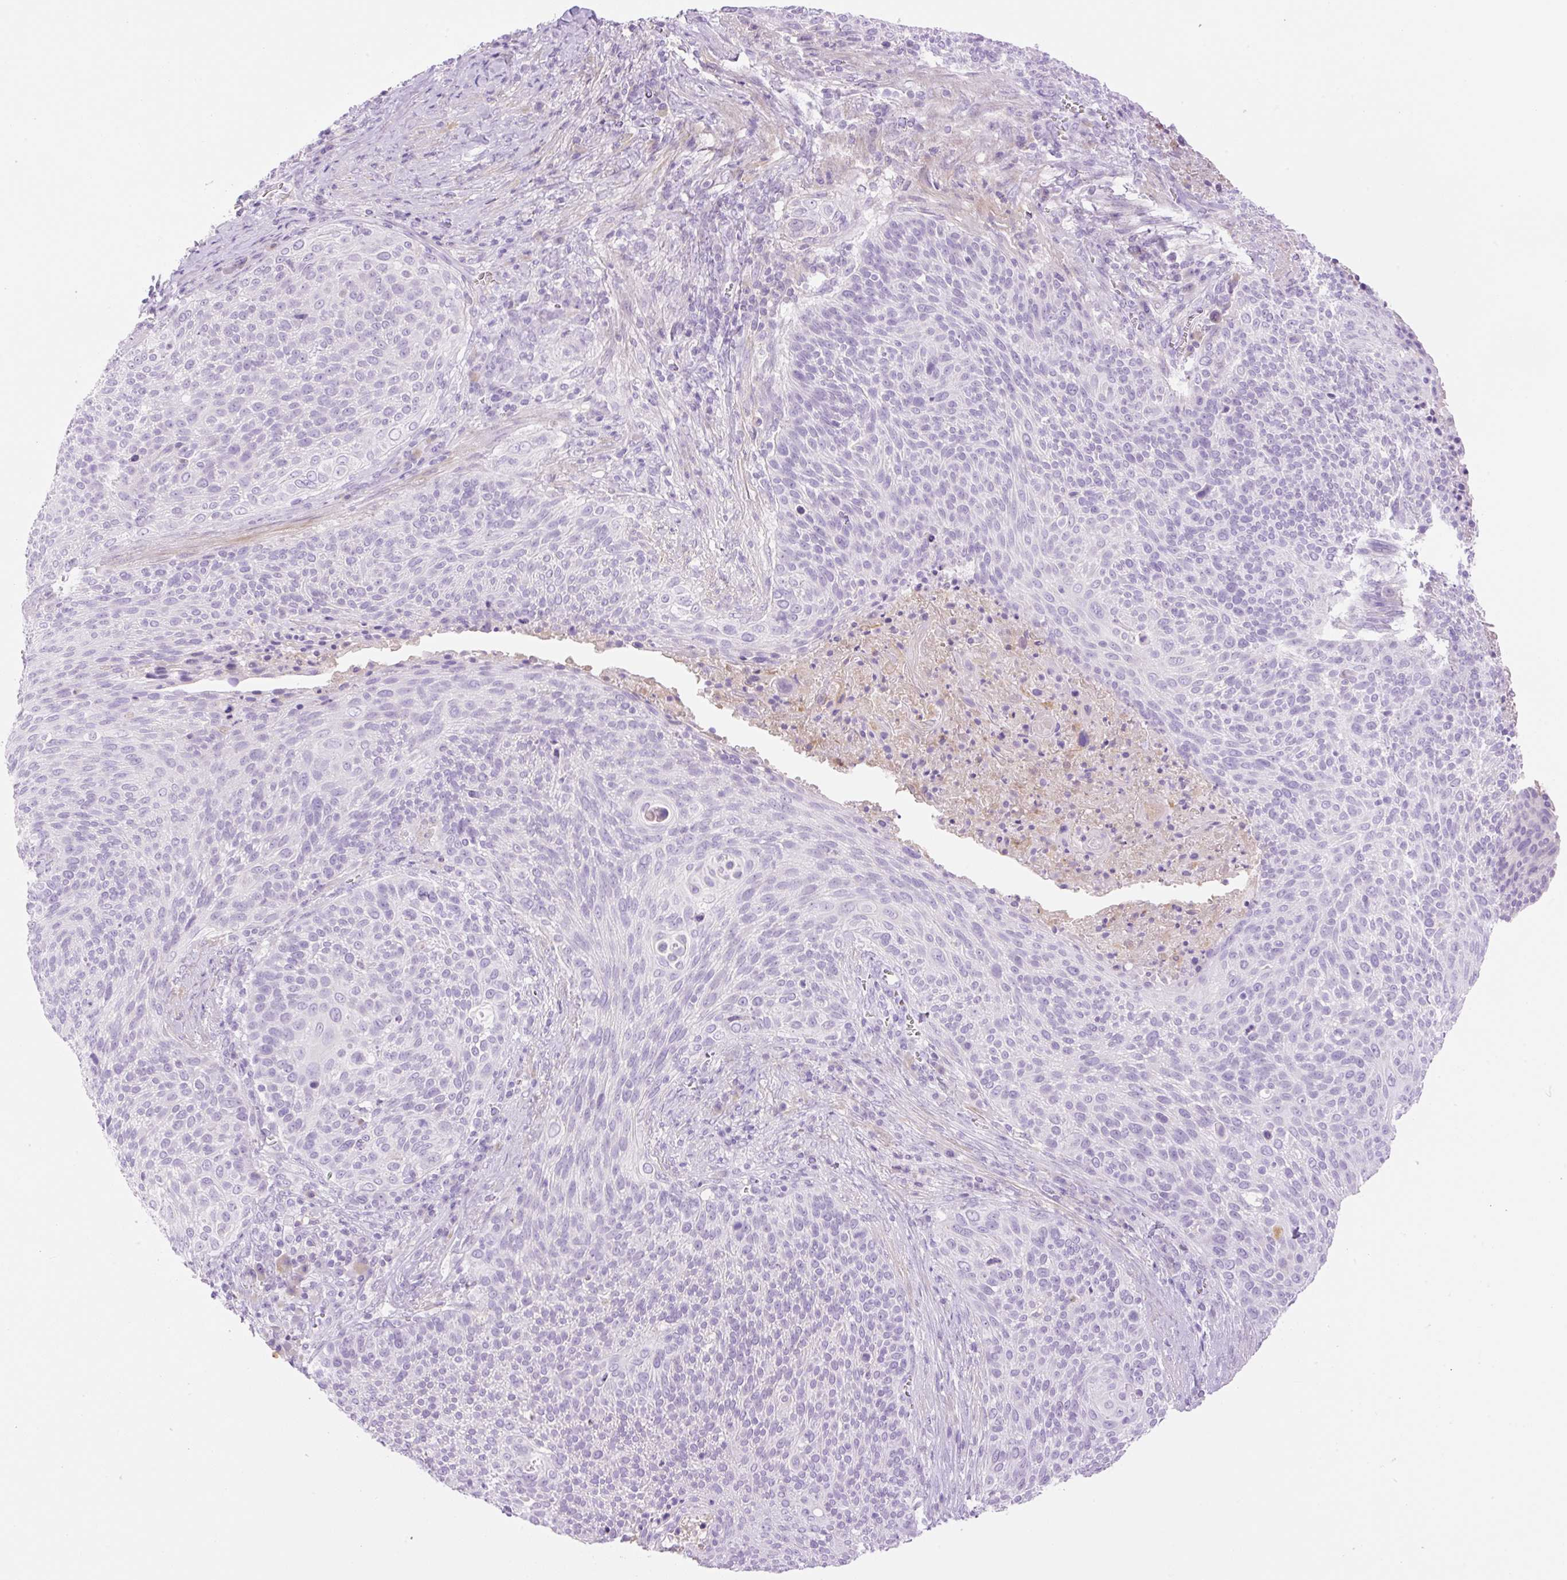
{"staining": {"intensity": "negative", "quantity": "none", "location": "none"}, "tissue": "cervical cancer", "cell_type": "Tumor cells", "image_type": "cancer", "snomed": [{"axis": "morphology", "description": "Squamous cell carcinoma, NOS"}, {"axis": "topography", "description": "Cervix"}], "caption": "An immunohistochemistry image of cervical cancer is shown. There is no staining in tumor cells of cervical cancer.", "gene": "PALM3", "patient": {"sex": "female", "age": 31}}